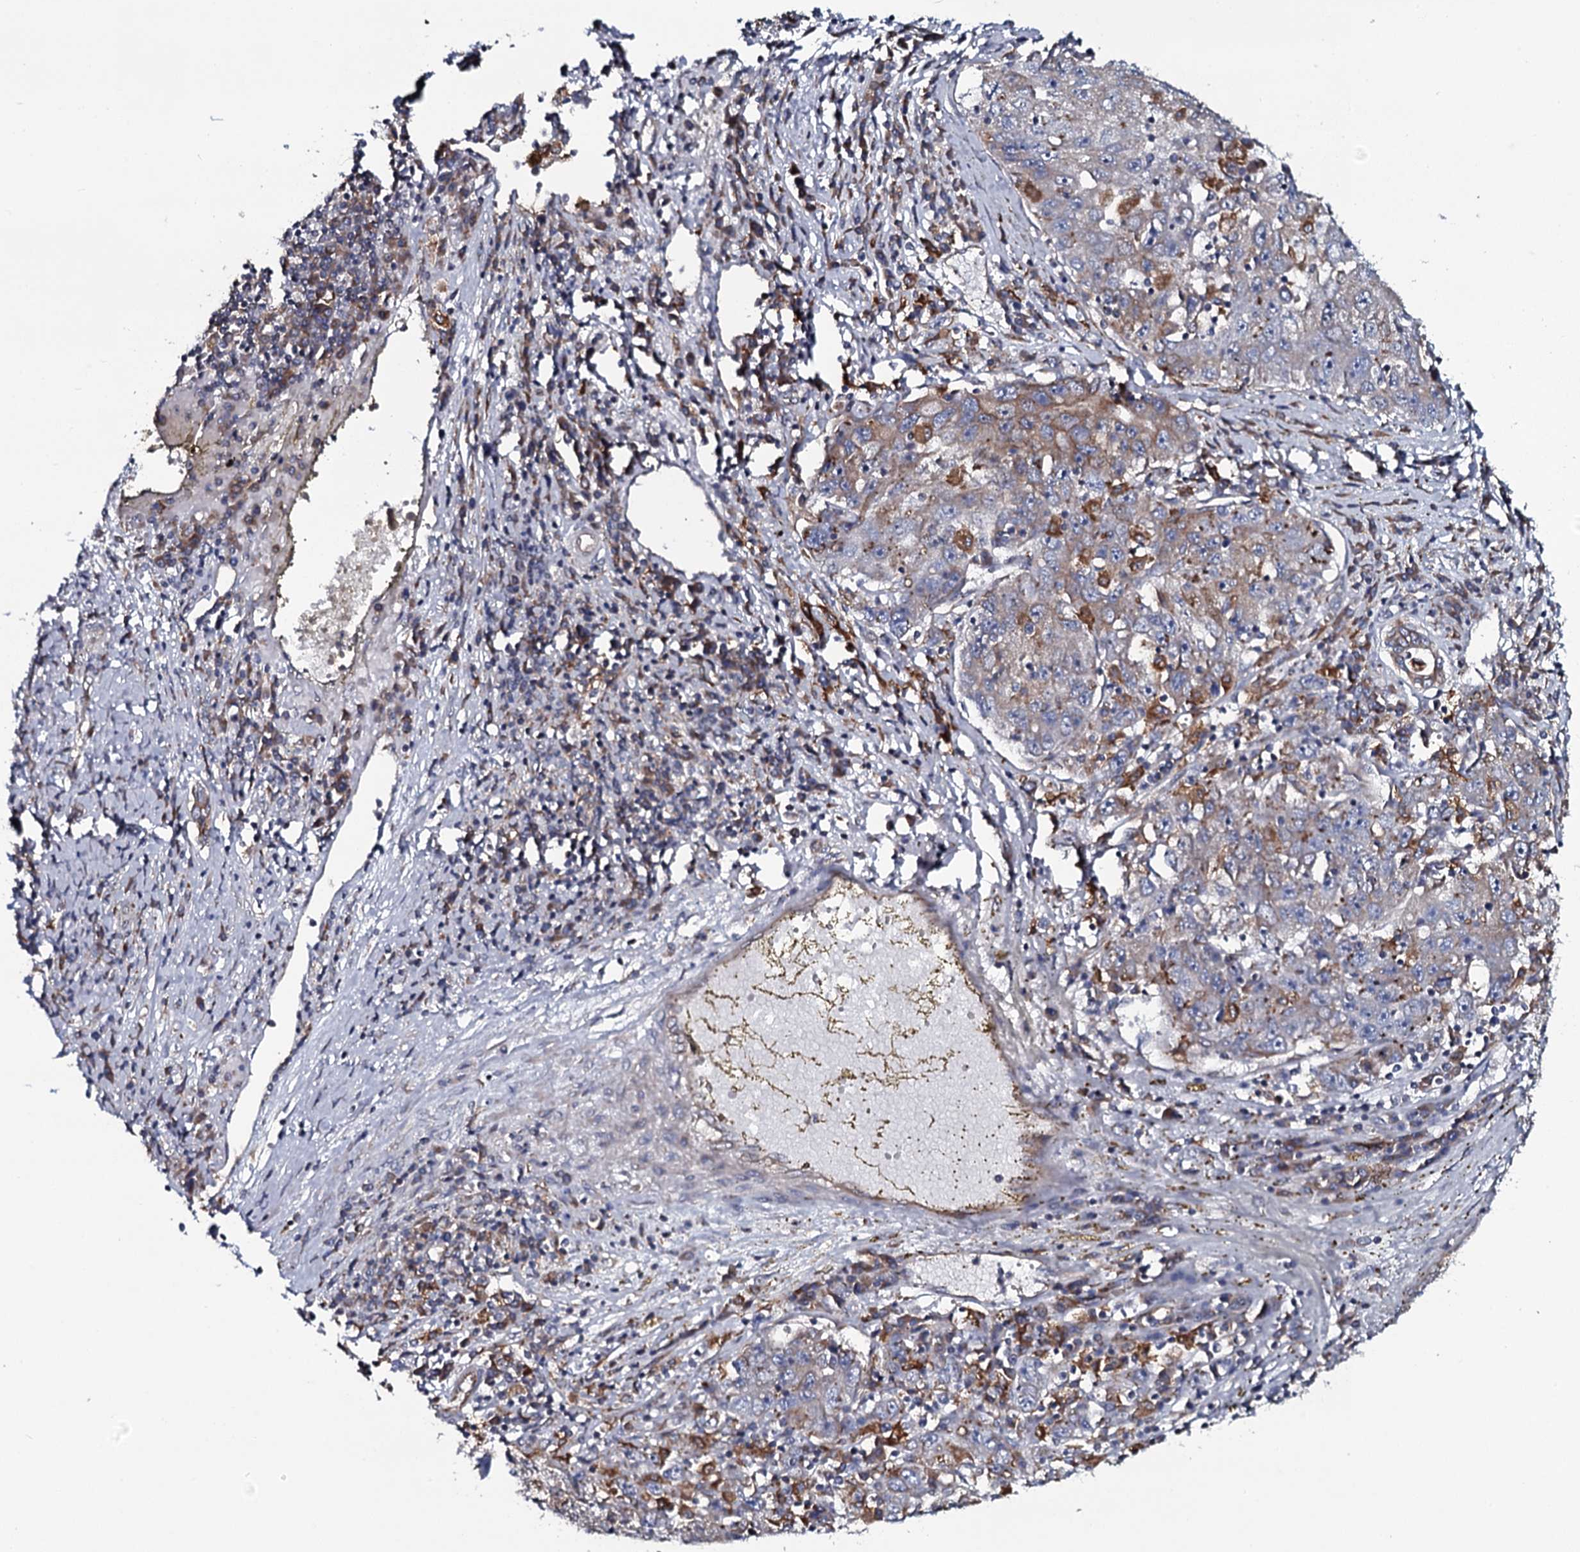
{"staining": {"intensity": "weak", "quantity": "<25%", "location": "cytoplasmic/membranous"}, "tissue": "liver cancer", "cell_type": "Tumor cells", "image_type": "cancer", "snomed": [{"axis": "morphology", "description": "Carcinoma, Hepatocellular, NOS"}, {"axis": "topography", "description": "Liver"}], "caption": "This is an immunohistochemistry micrograph of liver cancer (hepatocellular carcinoma). There is no positivity in tumor cells.", "gene": "TMEM151A", "patient": {"sex": "male", "age": 49}}